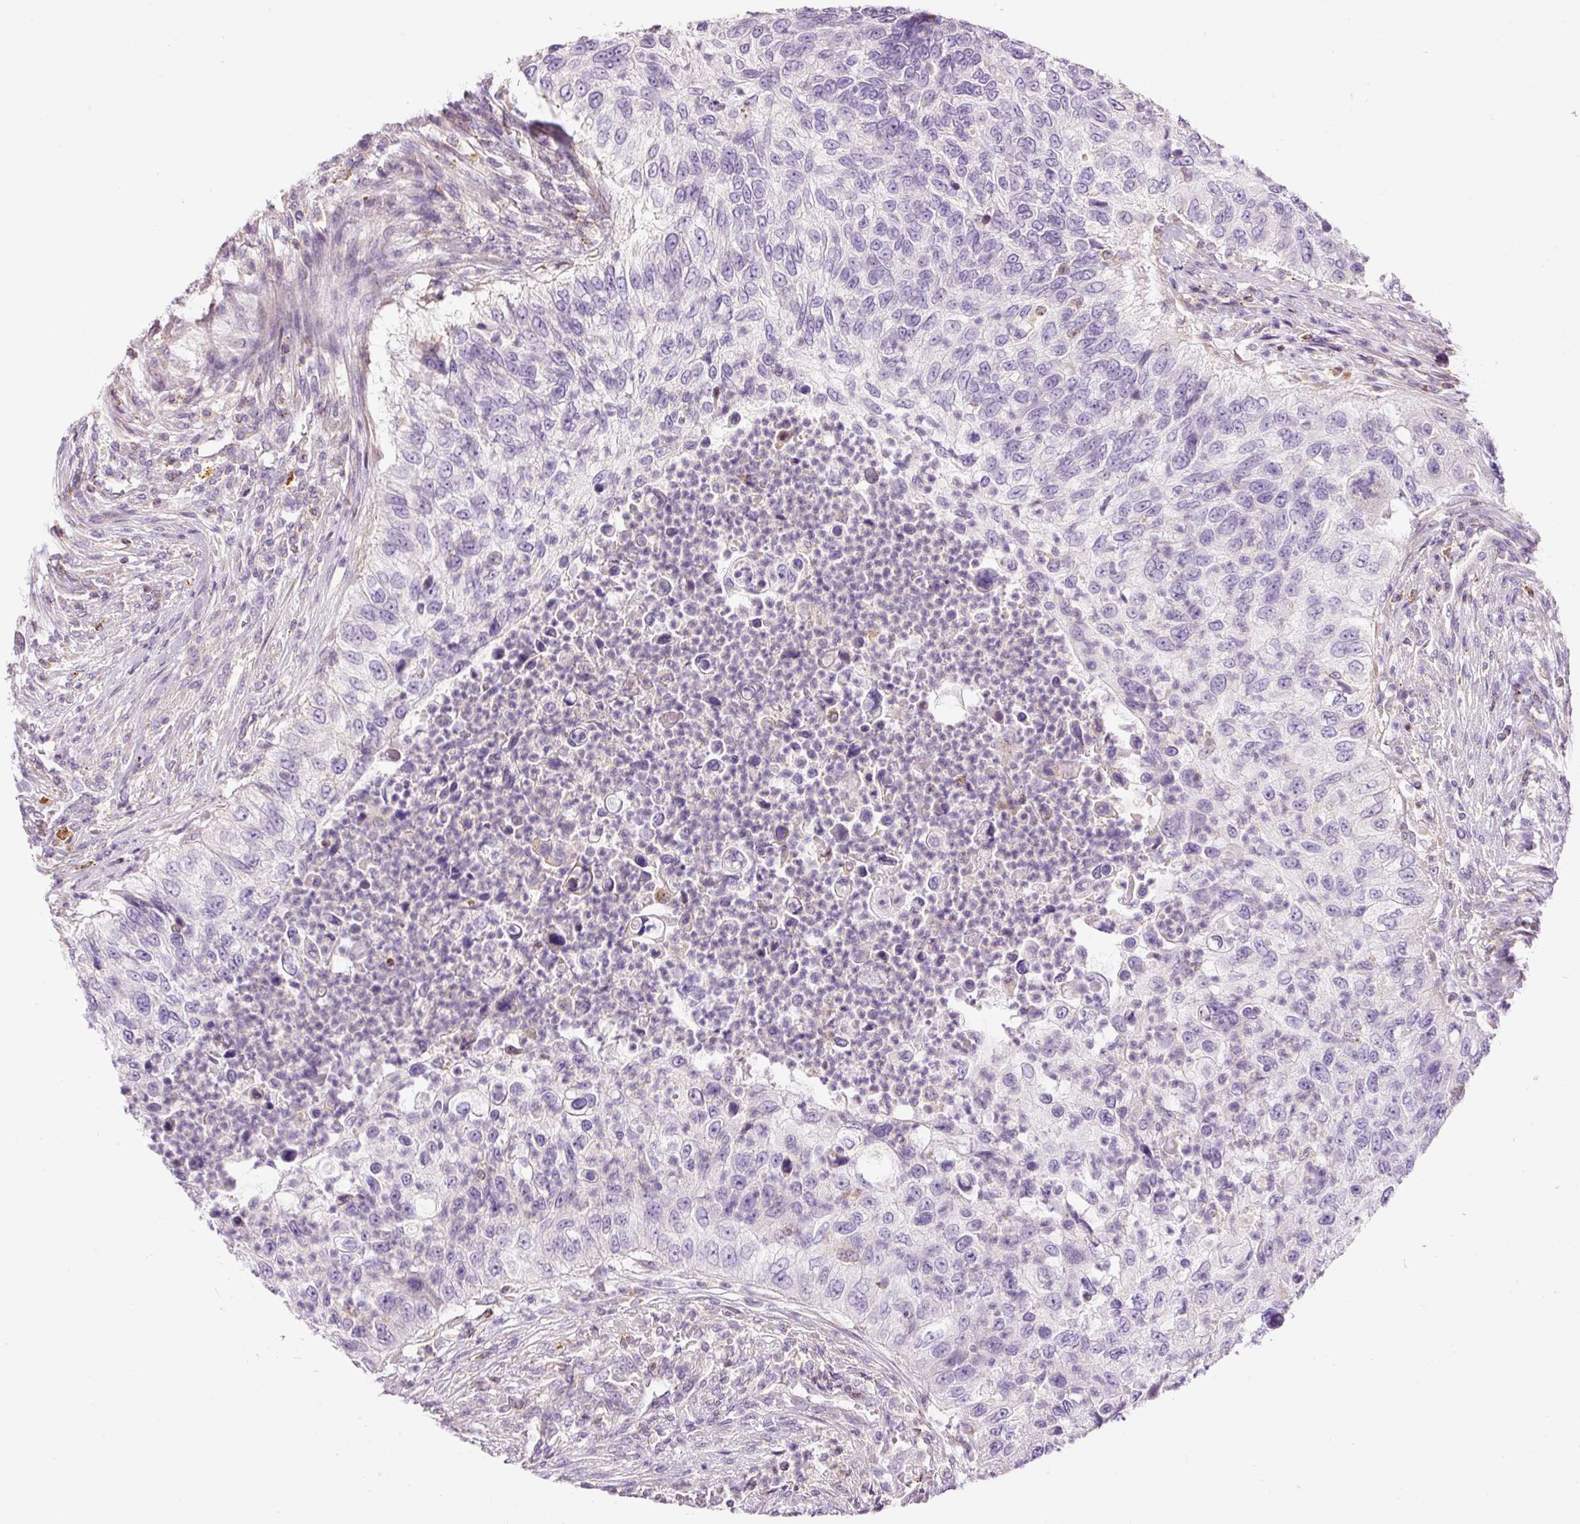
{"staining": {"intensity": "negative", "quantity": "none", "location": "none"}, "tissue": "urothelial cancer", "cell_type": "Tumor cells", "image_type": "cancer", "snomed": [{"axis": "morphology", "description": "Urothelial carcinoma, High grade"}, {"axis": "topography", "description": "Urinary bladder"}], "caption": "High power microscopy micrograph of an IHC histopathology image of urothelial cancer, revealing no significant expression in tumor cells.", "gene": "DOK6", "patient": {"sex": "female", "age": 60}}